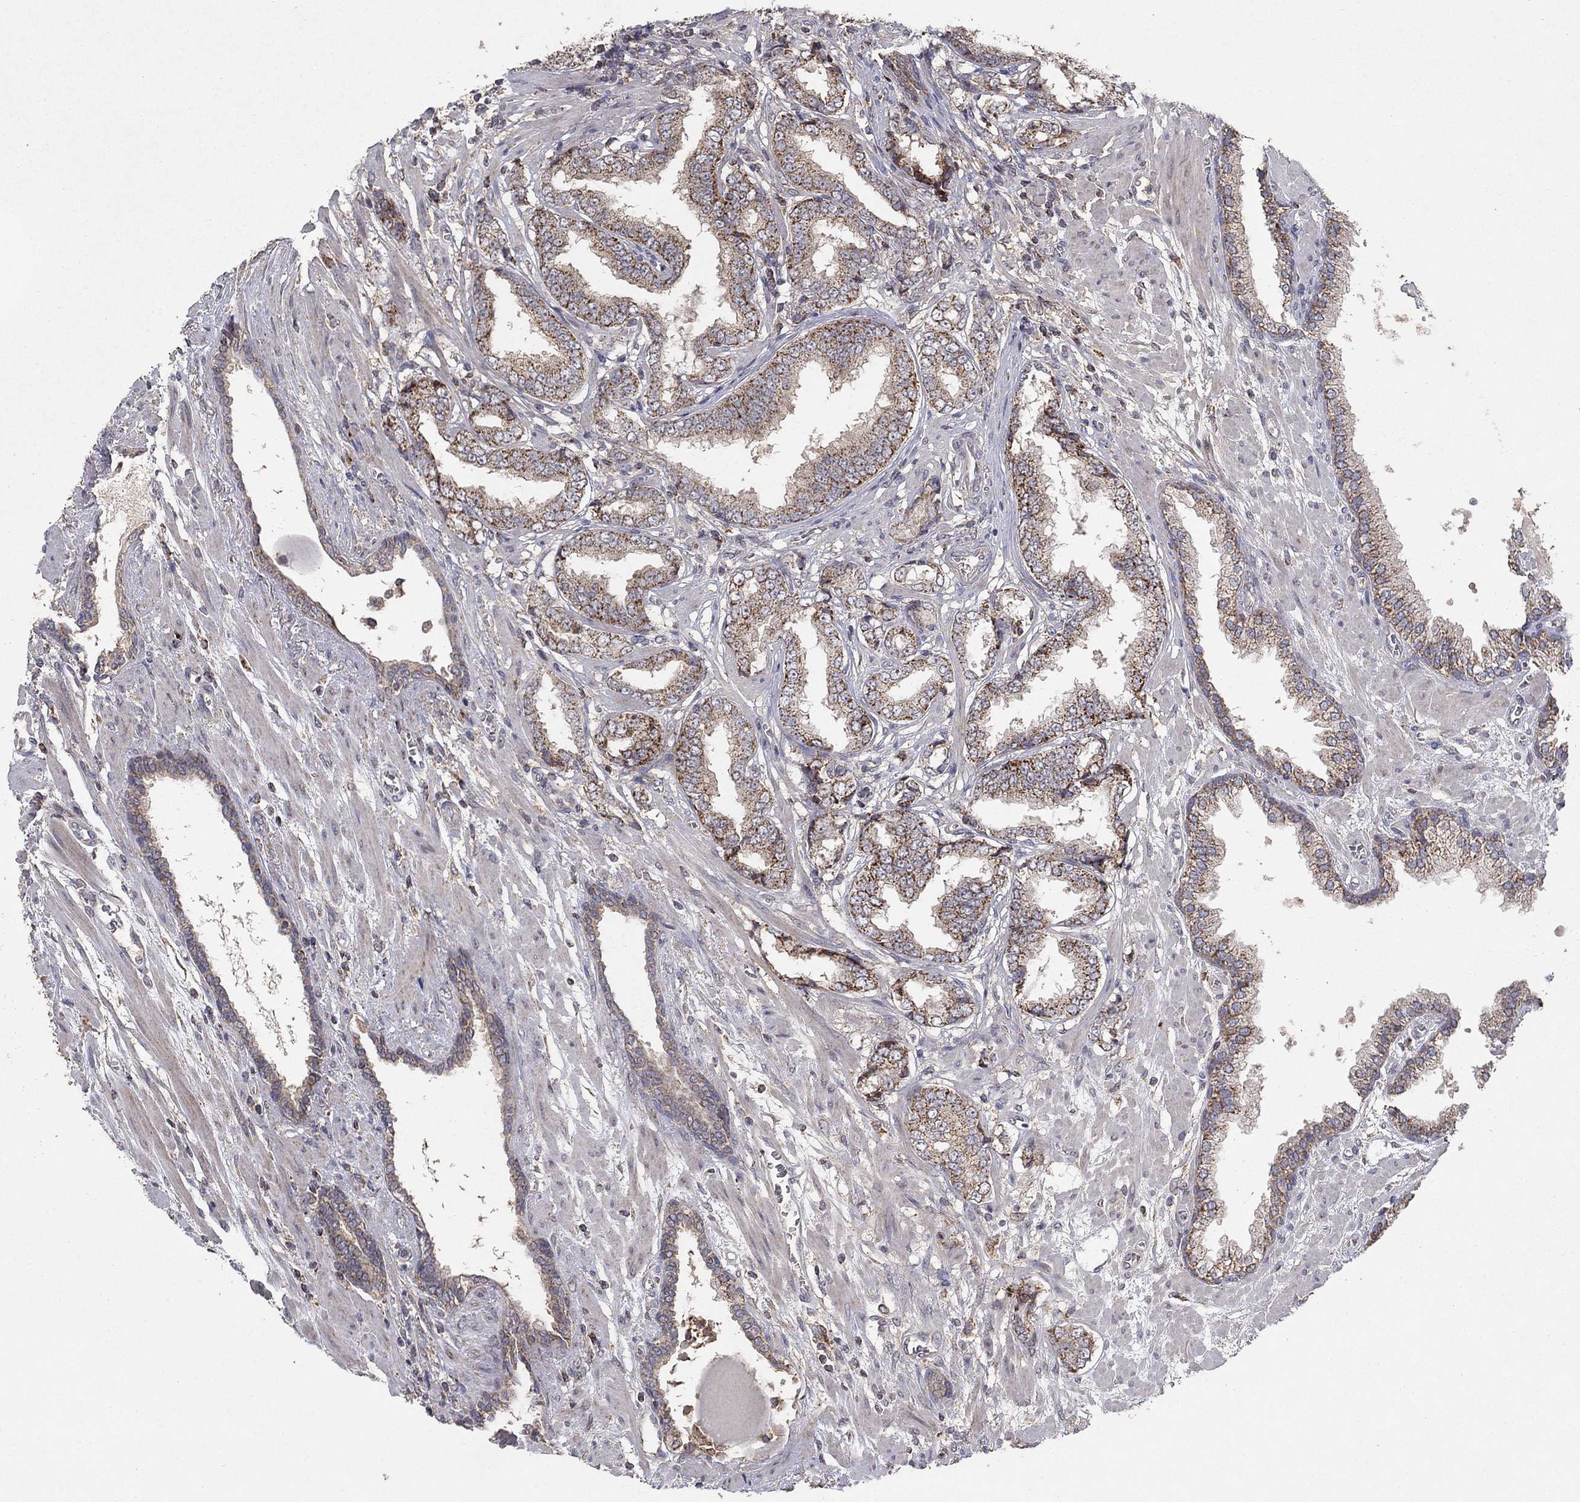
{"staining": {"intensity": "strong", "quantity": "25%-75%", "location": "cytoplasmic/membranous"}, "tissue": "prostate cancer", "cell_type": "Tumor cells", "image_type": "cancer", "snomed": [{"axis": "morphology", "description": "Adenocarcinoma, Low grade"}, {"axis": "topography", "description": "Prostate"}], "caption": "A high amount of strong cytoplasmic/membranous expression is seen in about 25%-75% of tumor cells in prostate low-grade adenocarcinoma tissue.", "gene": "GPSM1", "patient": {"sex": "male", "age": 69}}